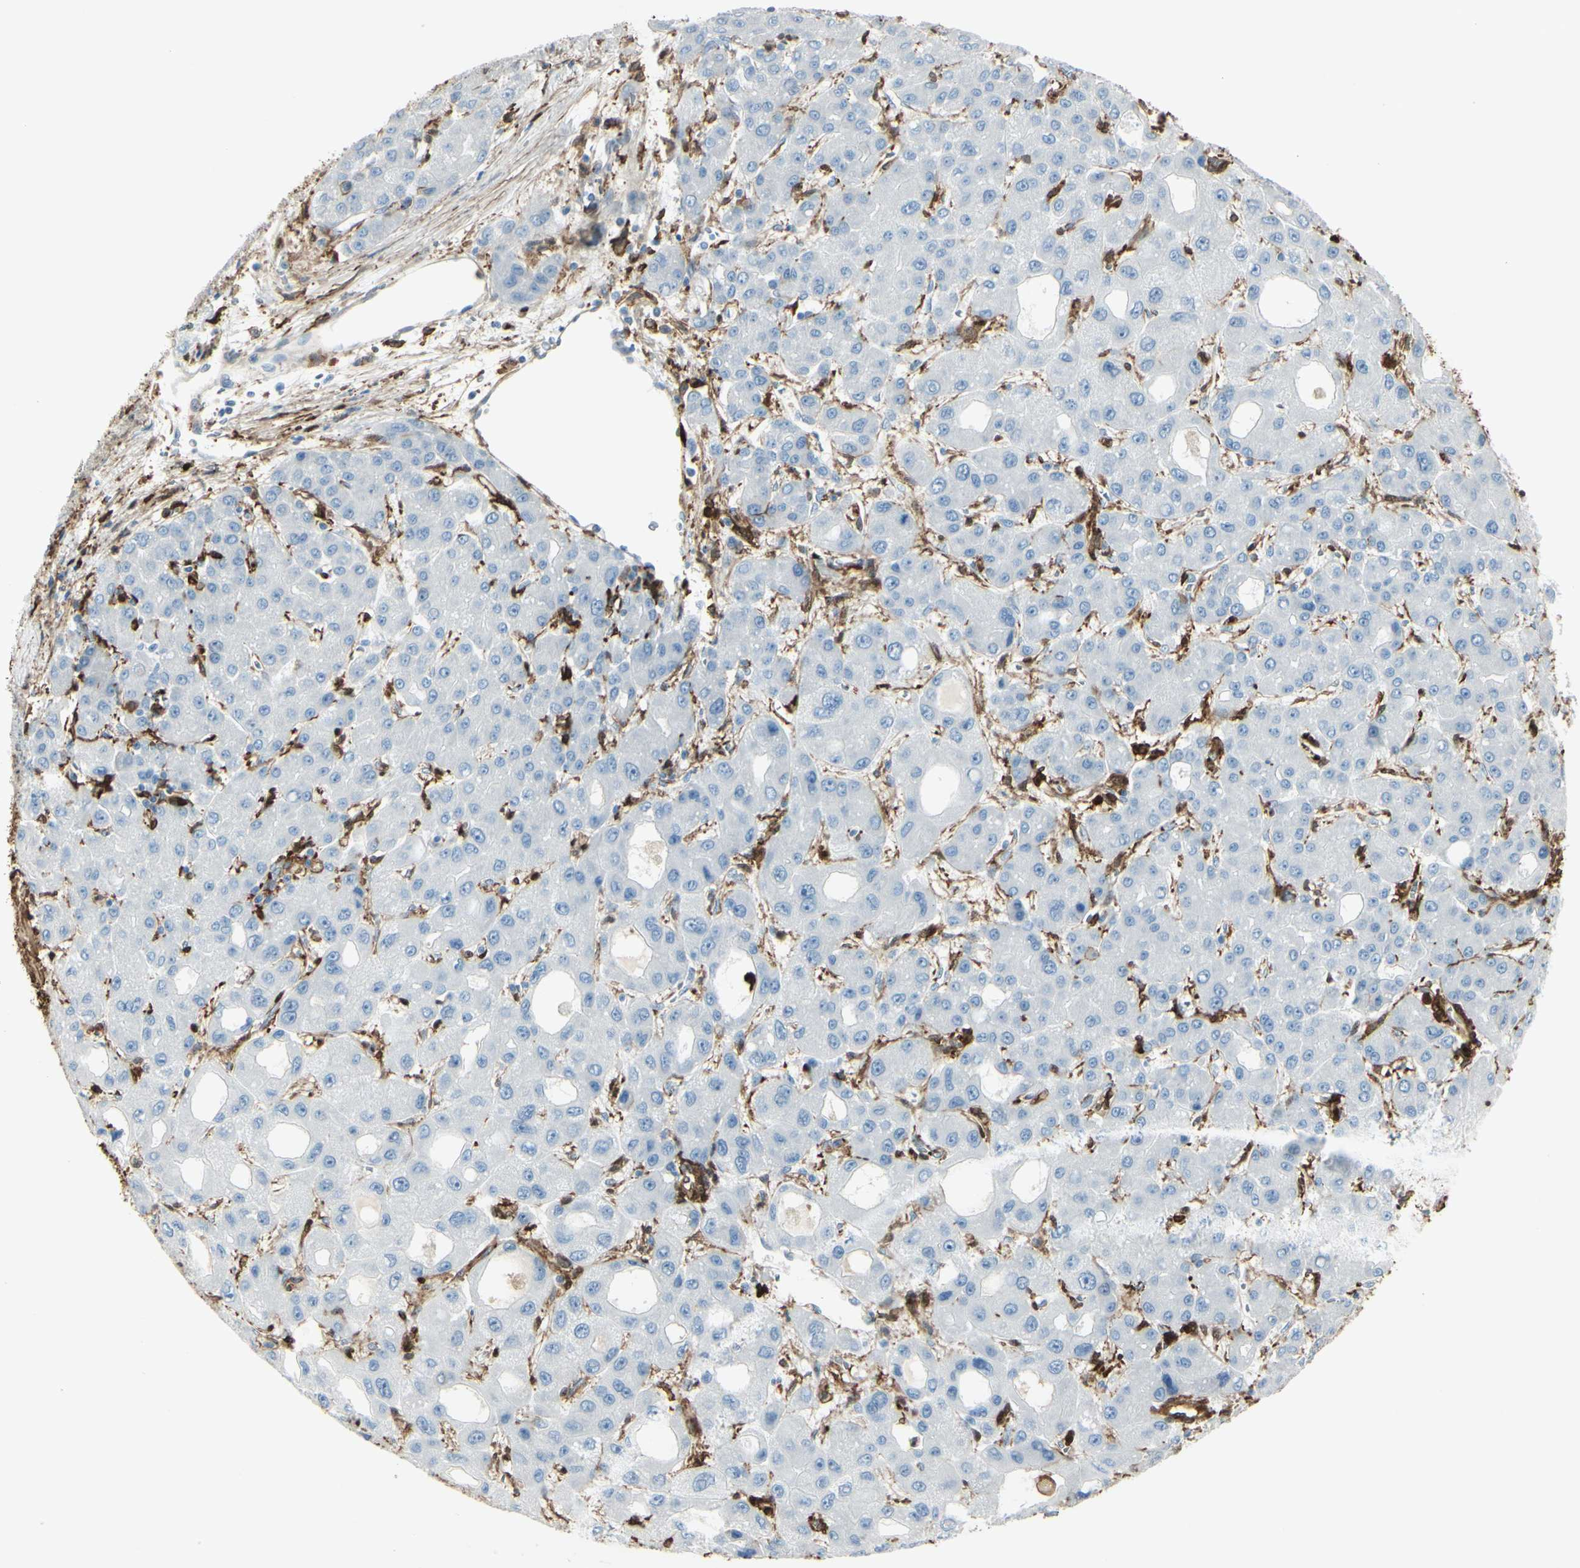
{"staining": {"intensity": "negative", "quantity": "none", "location": "none"}, "tissue": "liver cancer", "cell_type": "Tumor cells", "image_type": "cancer", "snomed": [{"axis": "morphology", "description": "Carcinoma, Hepatocellular, NOS"}, {"axis": "topography", "description": "Liver"}], "caption": "The photomicrograph demonstrates no significant expression in tumor cells of hepatocellular carcinoma (liver). (DAB (3,3'-diaminobenzidine) immunohistochemistry (IHC), high magnification).", "gene": "GSN", "patient": {"sex": "male", "age": 55}}